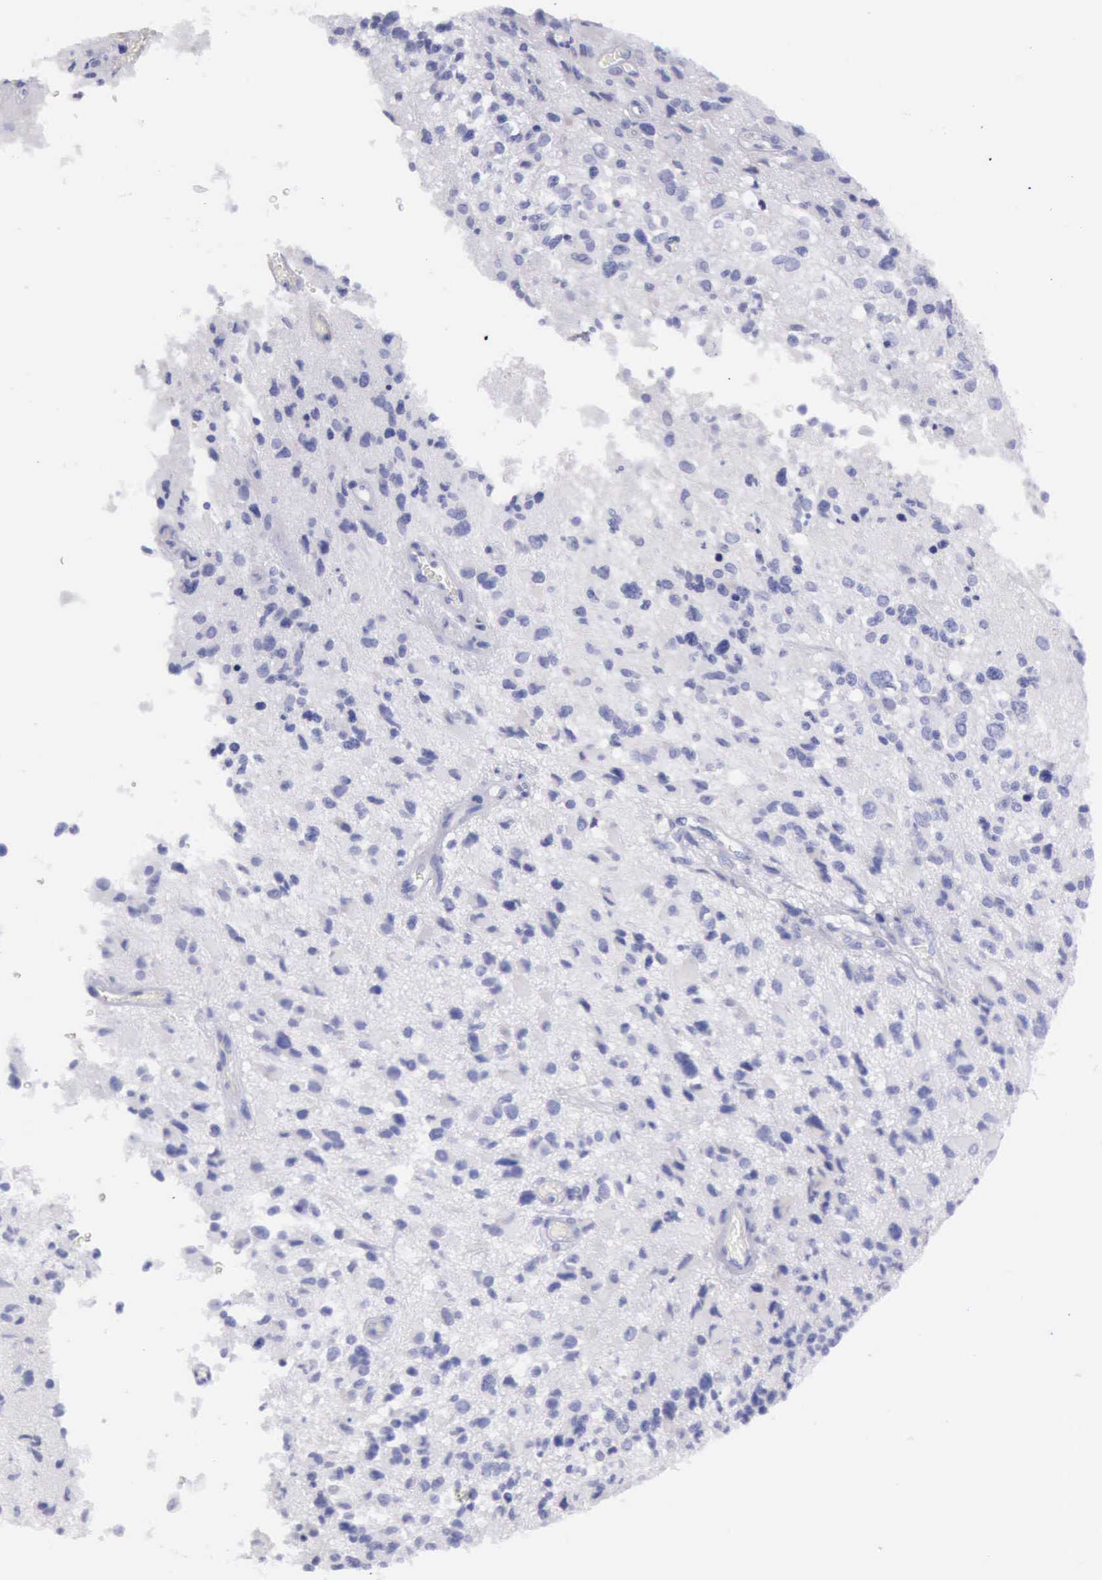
{"staining": {"intensity": "negative", "quantity": "none", "location": "none"}, "tissue": "glioma", "cell_type": "Tumor cells", "image_type": "cancer", "snomed": [{"axis": "morphology", "description": "Glioma, malignant, High grade"}, {"axis": "topography", "description": "Brain"}], "caption": "IHC of malignant glioma (high-grade) shows no staining in tumor cells.", "gene": "AOC3", "patient": {"sex": "male", "age": 69}}